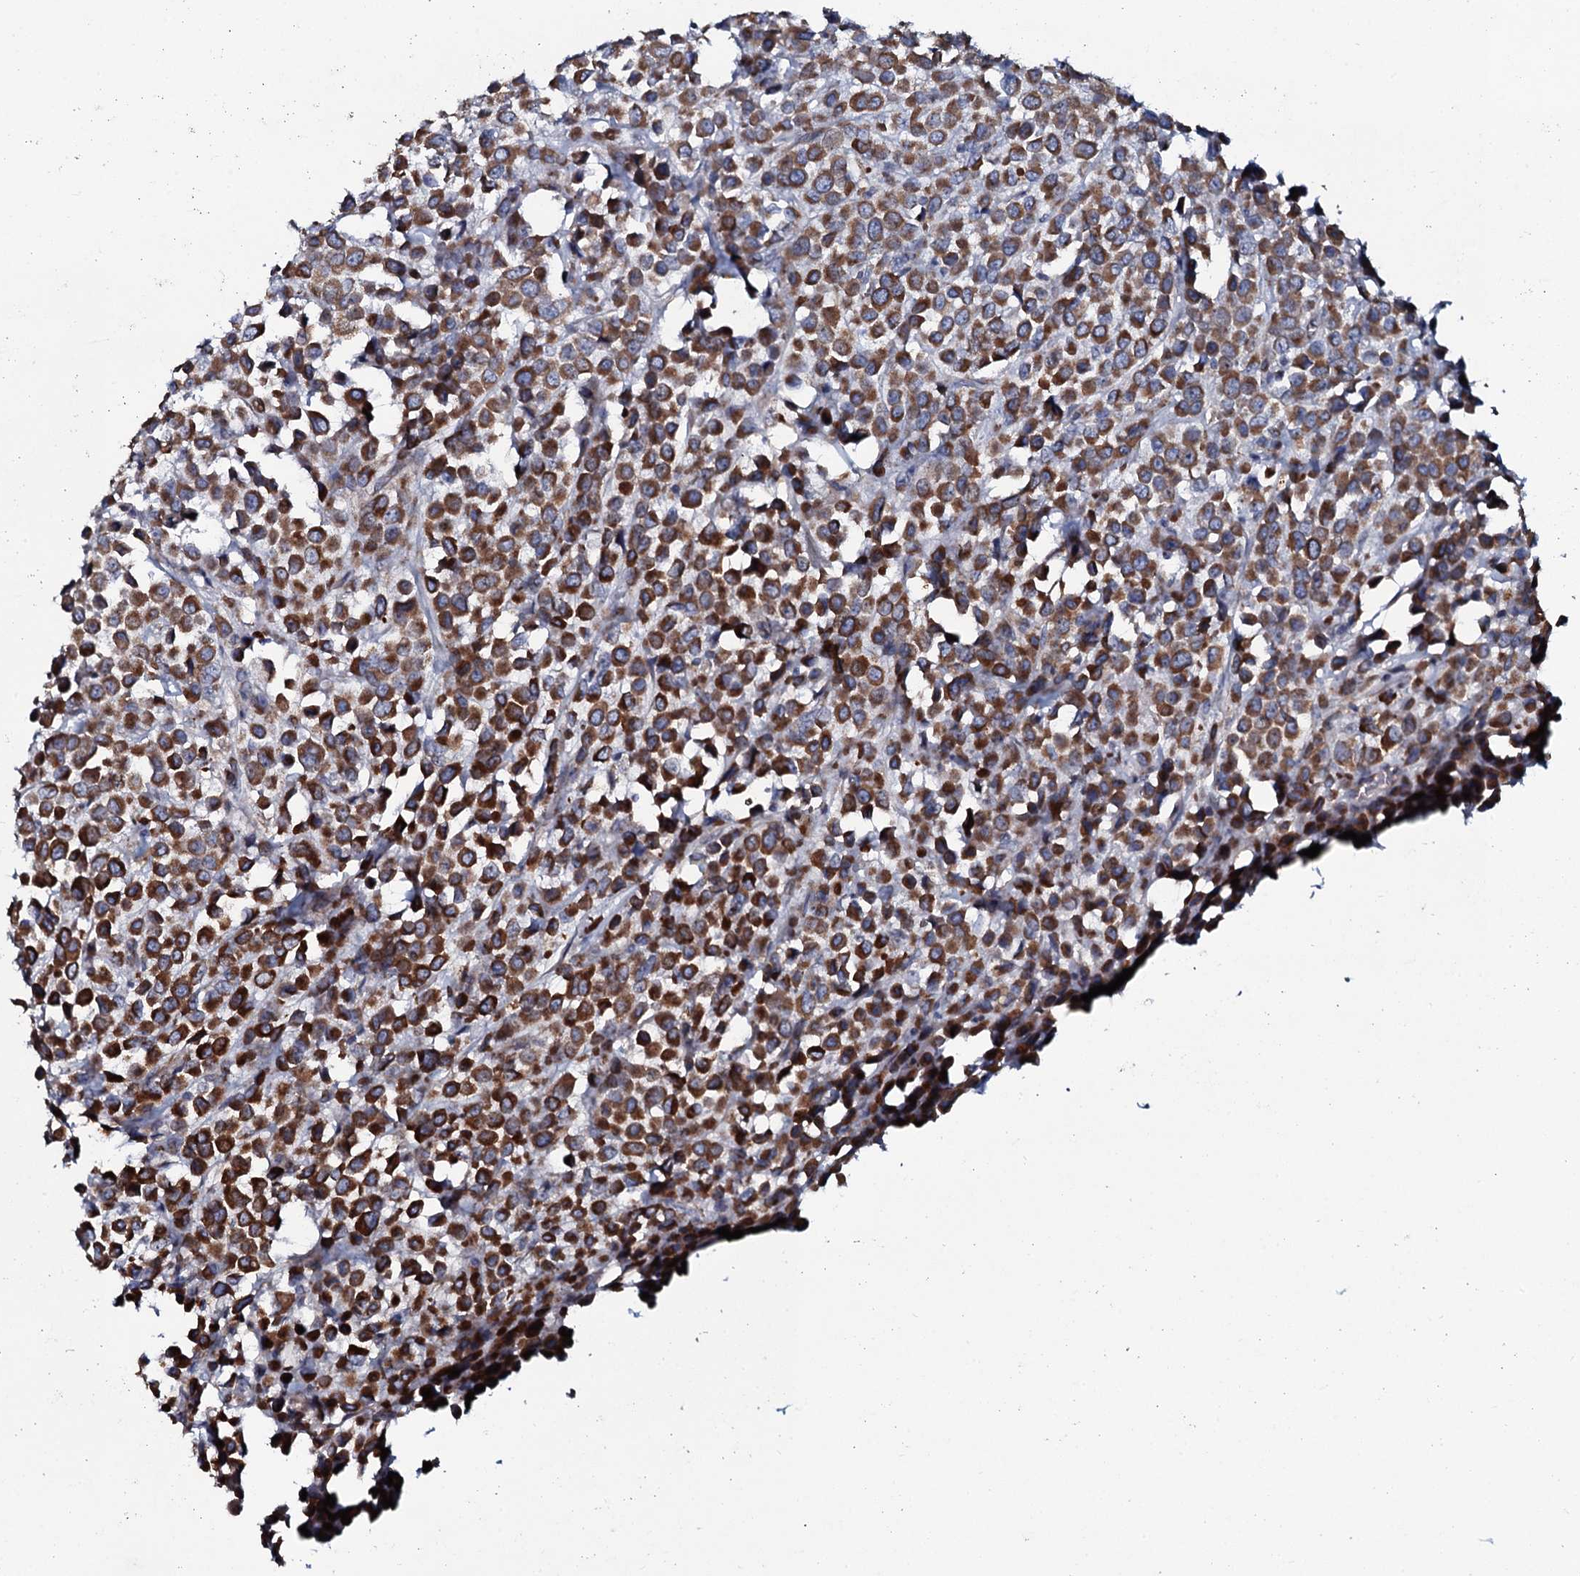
{"staining": {"intensity": "strong", "quantity": ">75%", "location": "cytoplasmic/membranous"}, "tissue": "breast cancer", "cell_type": "Tumor cells", "image_type": "cancer", "snomed": [{"axis": "morphology", "description": "Duct carcinoma"}, {"axis": "topography", "description": "Breast"}], "caption": "The photomicrograph shows a brown stain indicating the presence of a protein in the cytoplasmic/membranous of tumor cells in breast cancer. Using DAB (brown) and hematoxylin (blue) stains, captured at high magnification using brightfield microscopy.", "gene": "KCTD4", "patient": {"sex": "female", "age": 61}}